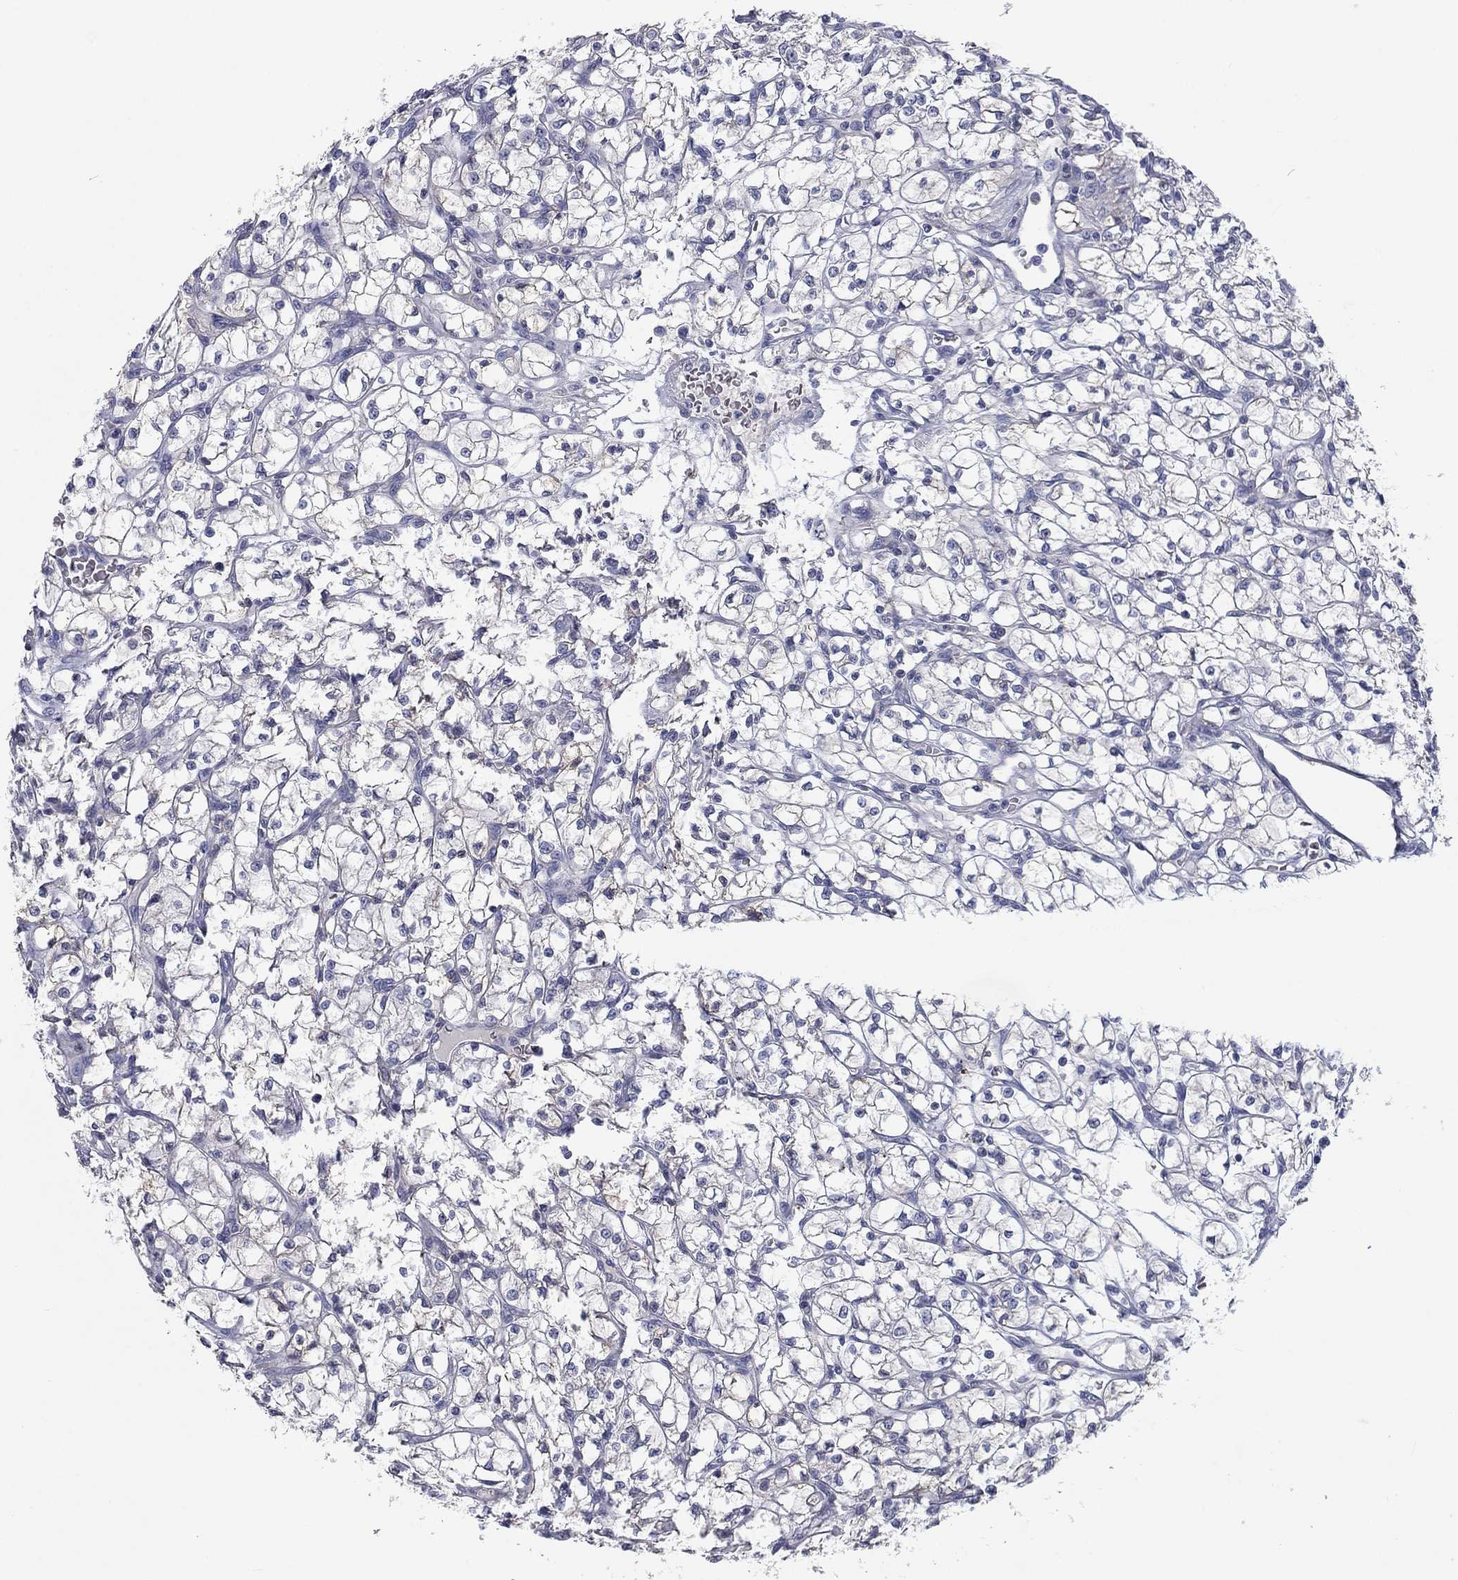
{"staining": {"intensity": "negative", "quantity": "none", "location": "none"}, "tissue": "renal cancer", "cell_type": "Tumor cells", "image_type": "cancer", "snomed": [{"axis": "morphology", "description": "Adenocarcinoma, NOS"}, {"axis": "topography", "description": "Kidney"}], "caption": "This is a histopathology image of immunohistochemistry (IHC) staining of renal cancer (adenocarcinoma), which shows no positivity in tumor cells.", "gene": "CALB1", "patient": {"sex": "female", "age": 64}}